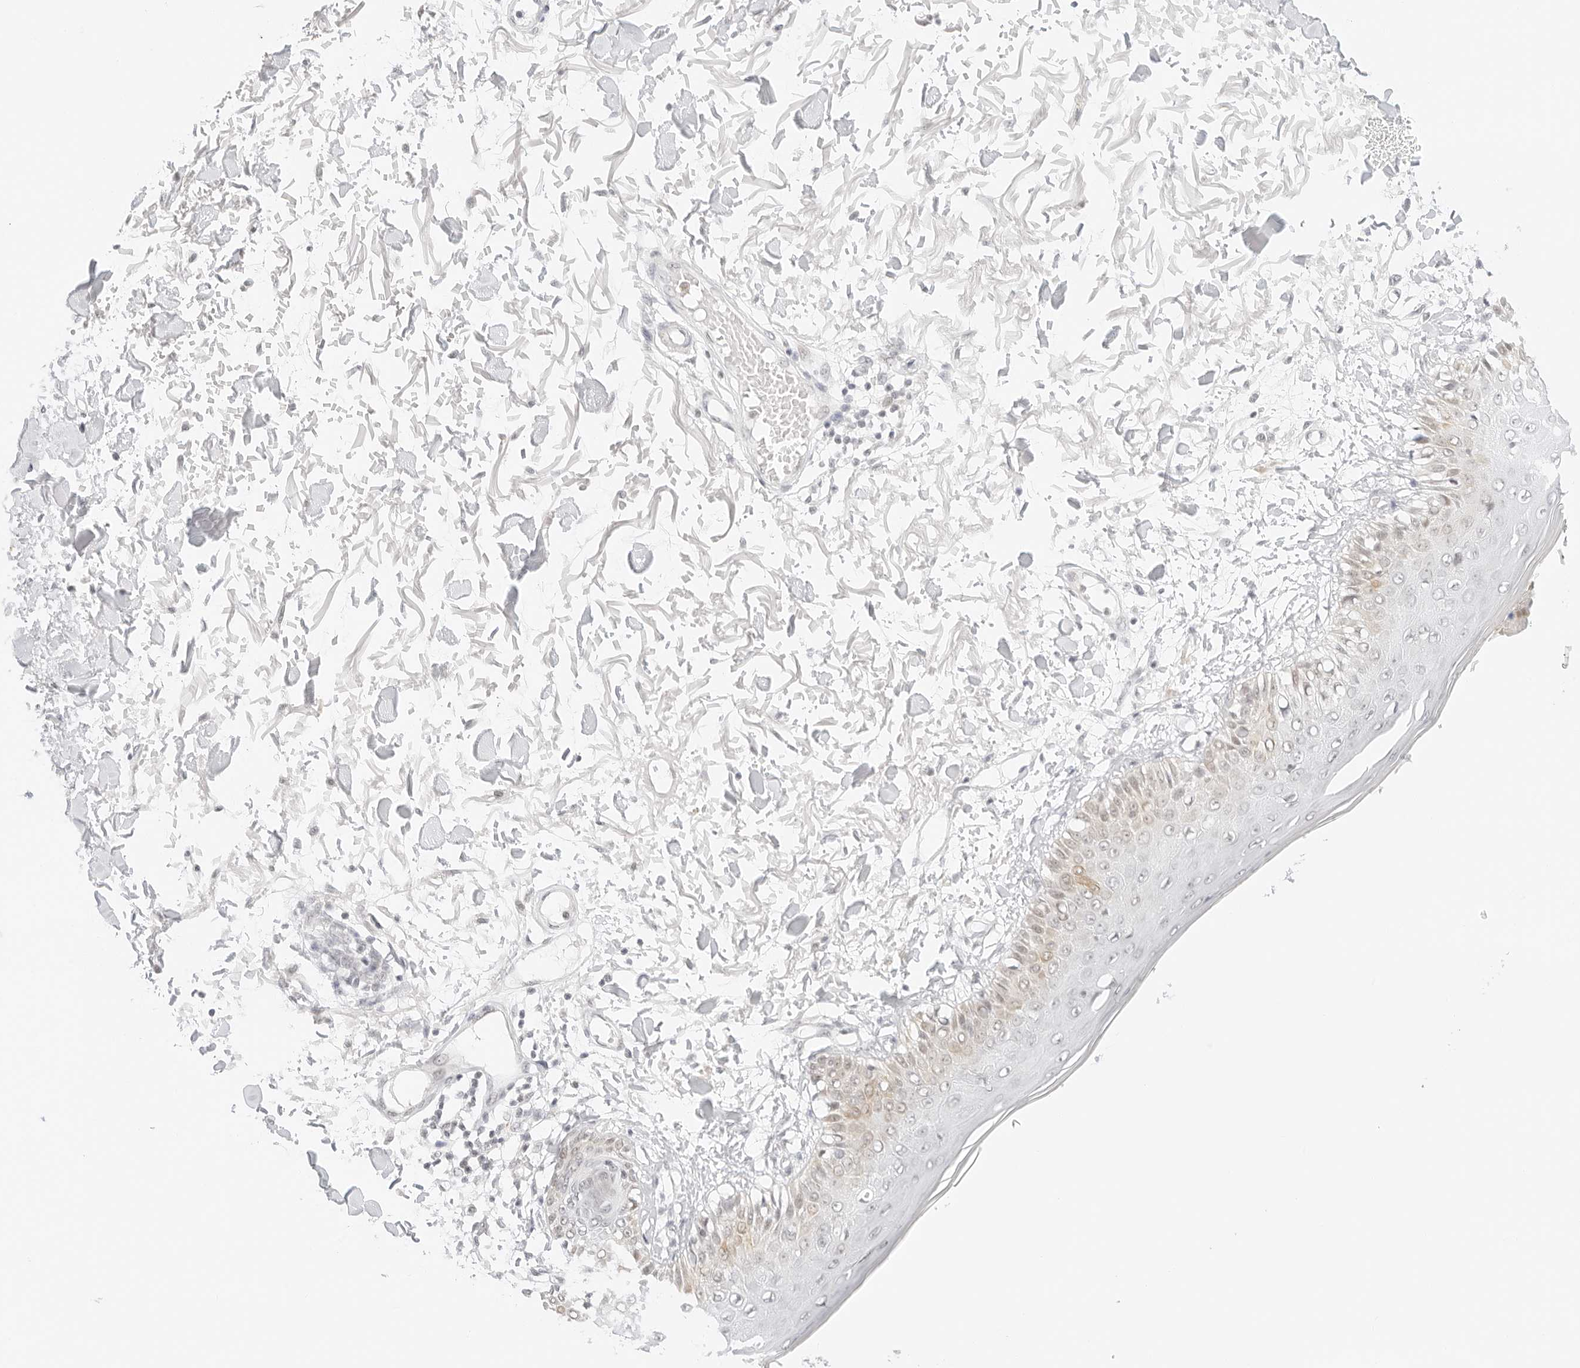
{"staining": {"intensity": "negative", "quantity": "none", "location": "none"}, "tissue": "skin", "cell_type": "Fibroblasts", "image_type": "normal", "snomed": [{"axis": "morphology", "description": "Normal tissue, NOS"}, {"axis": "morphology", "description": "Squamous cell carcinoma, NOS"}, {"axis": "topography", "description": "Skin"}, {"axis": "topography", "description": "Peripheral nerve tissue"}], "caption": "Skin was stained to show a protein in brown. There is no significant expression in fibroblasts. The staining is performed using DAB brown chromogen with nuclei counter-stained in using hematoxylin.", "gene": "POLR3C", "patient": {"sex": "male", "age": 83}}